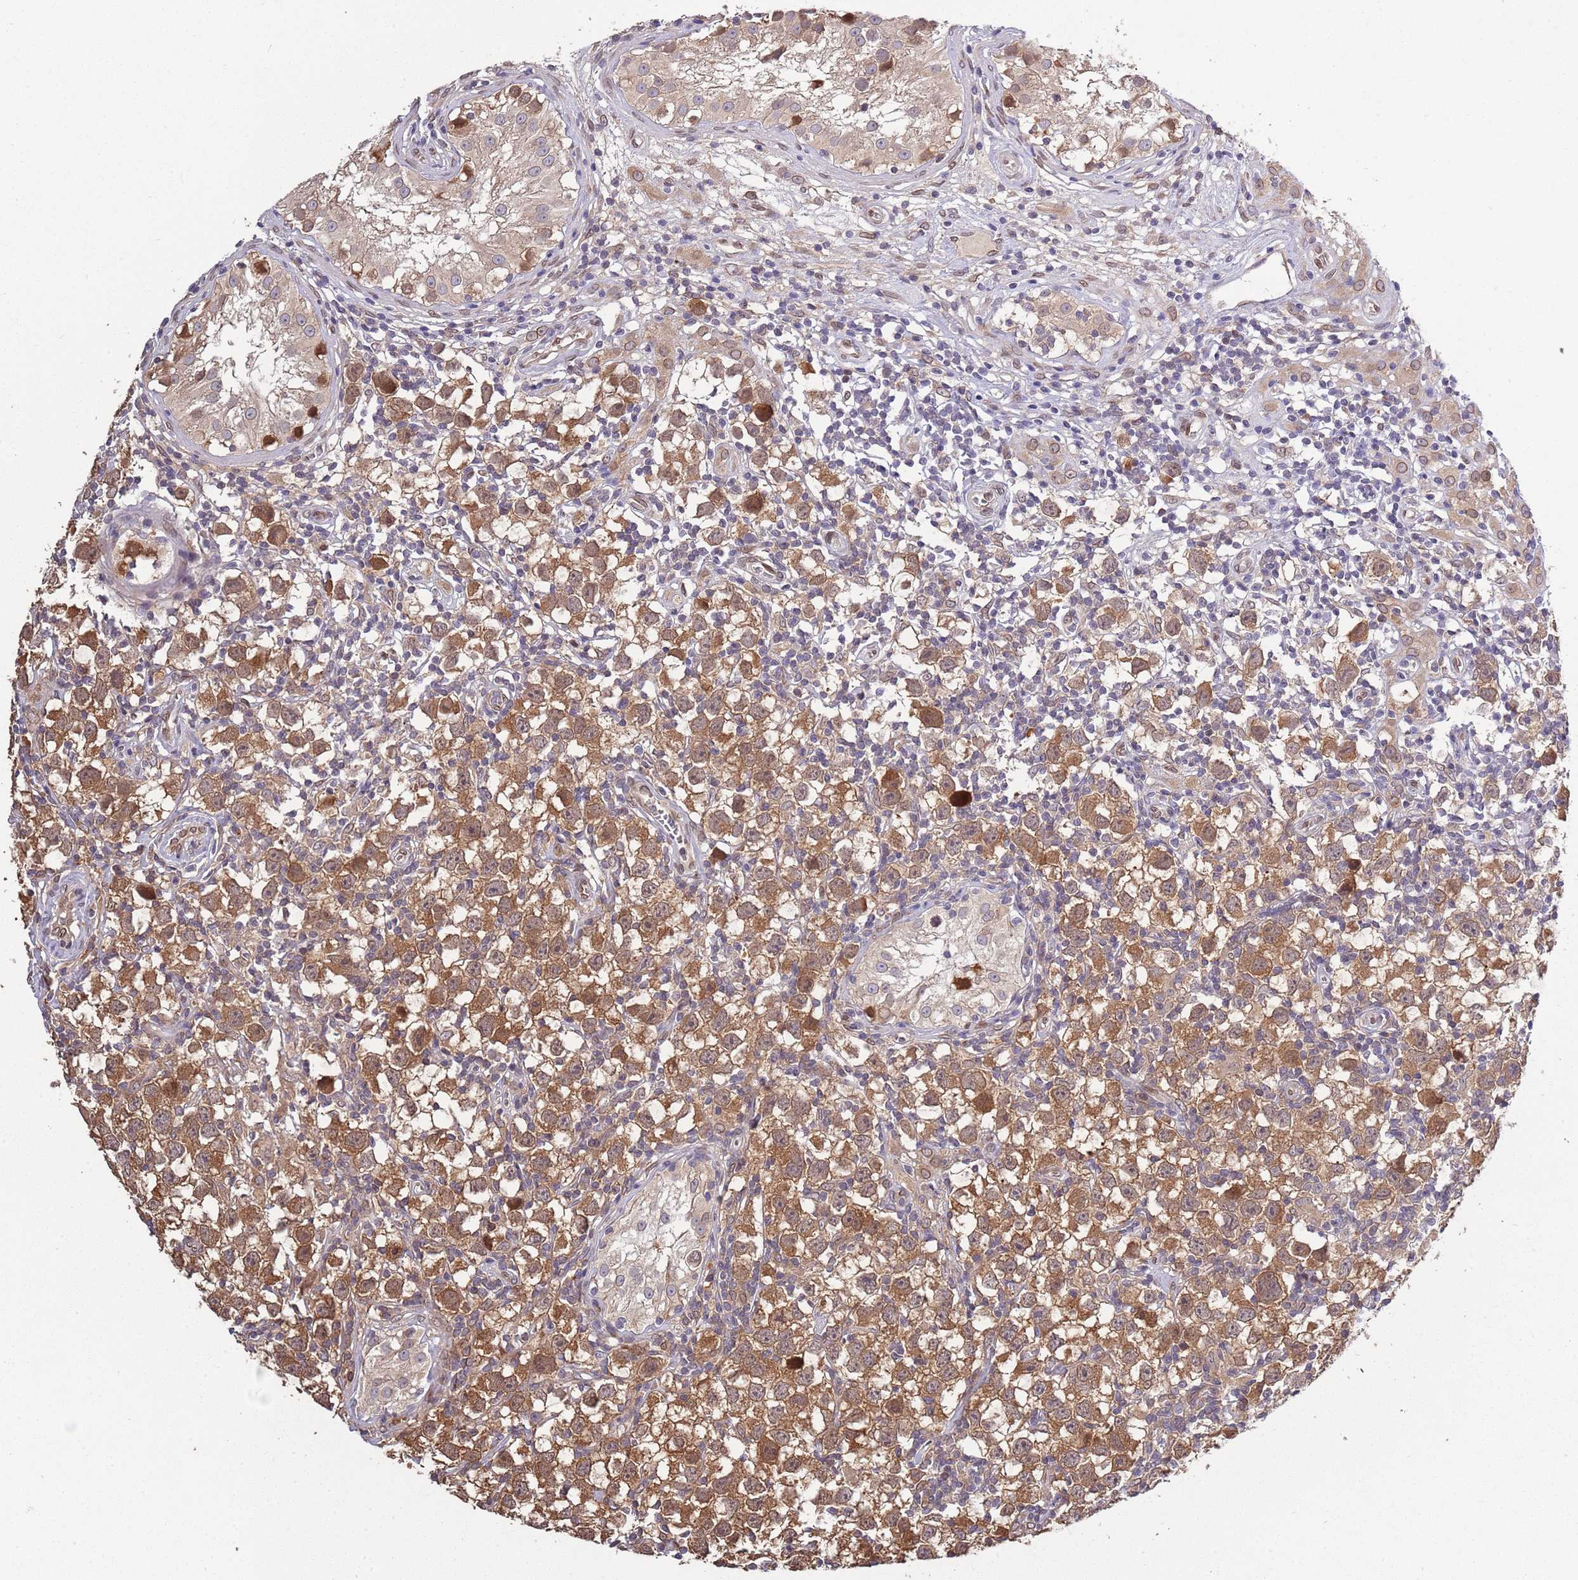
{"staining": {"intensity": "moderate", "quantity": ">75%", "location": "cytoplasmic/membranous"}, "tissue": "testis cancer", "cell_type": "Tumor cells", "image_type": "cancer", "snomed": [{"axis": "morphology", "description": "Seminoma, NOS"}, {"axis": "morphology", "description": "Carcinoma, Embryonal, NOS"}, {"axis": "topography", "description": "Testis"}], "caption": "Testis cancer stained for a protein exhibits moderate cytoplasmic/membranous positivity in tumor cells.", "gene": "ZNF665", "patient": {"sex": "male", "age": 29}}